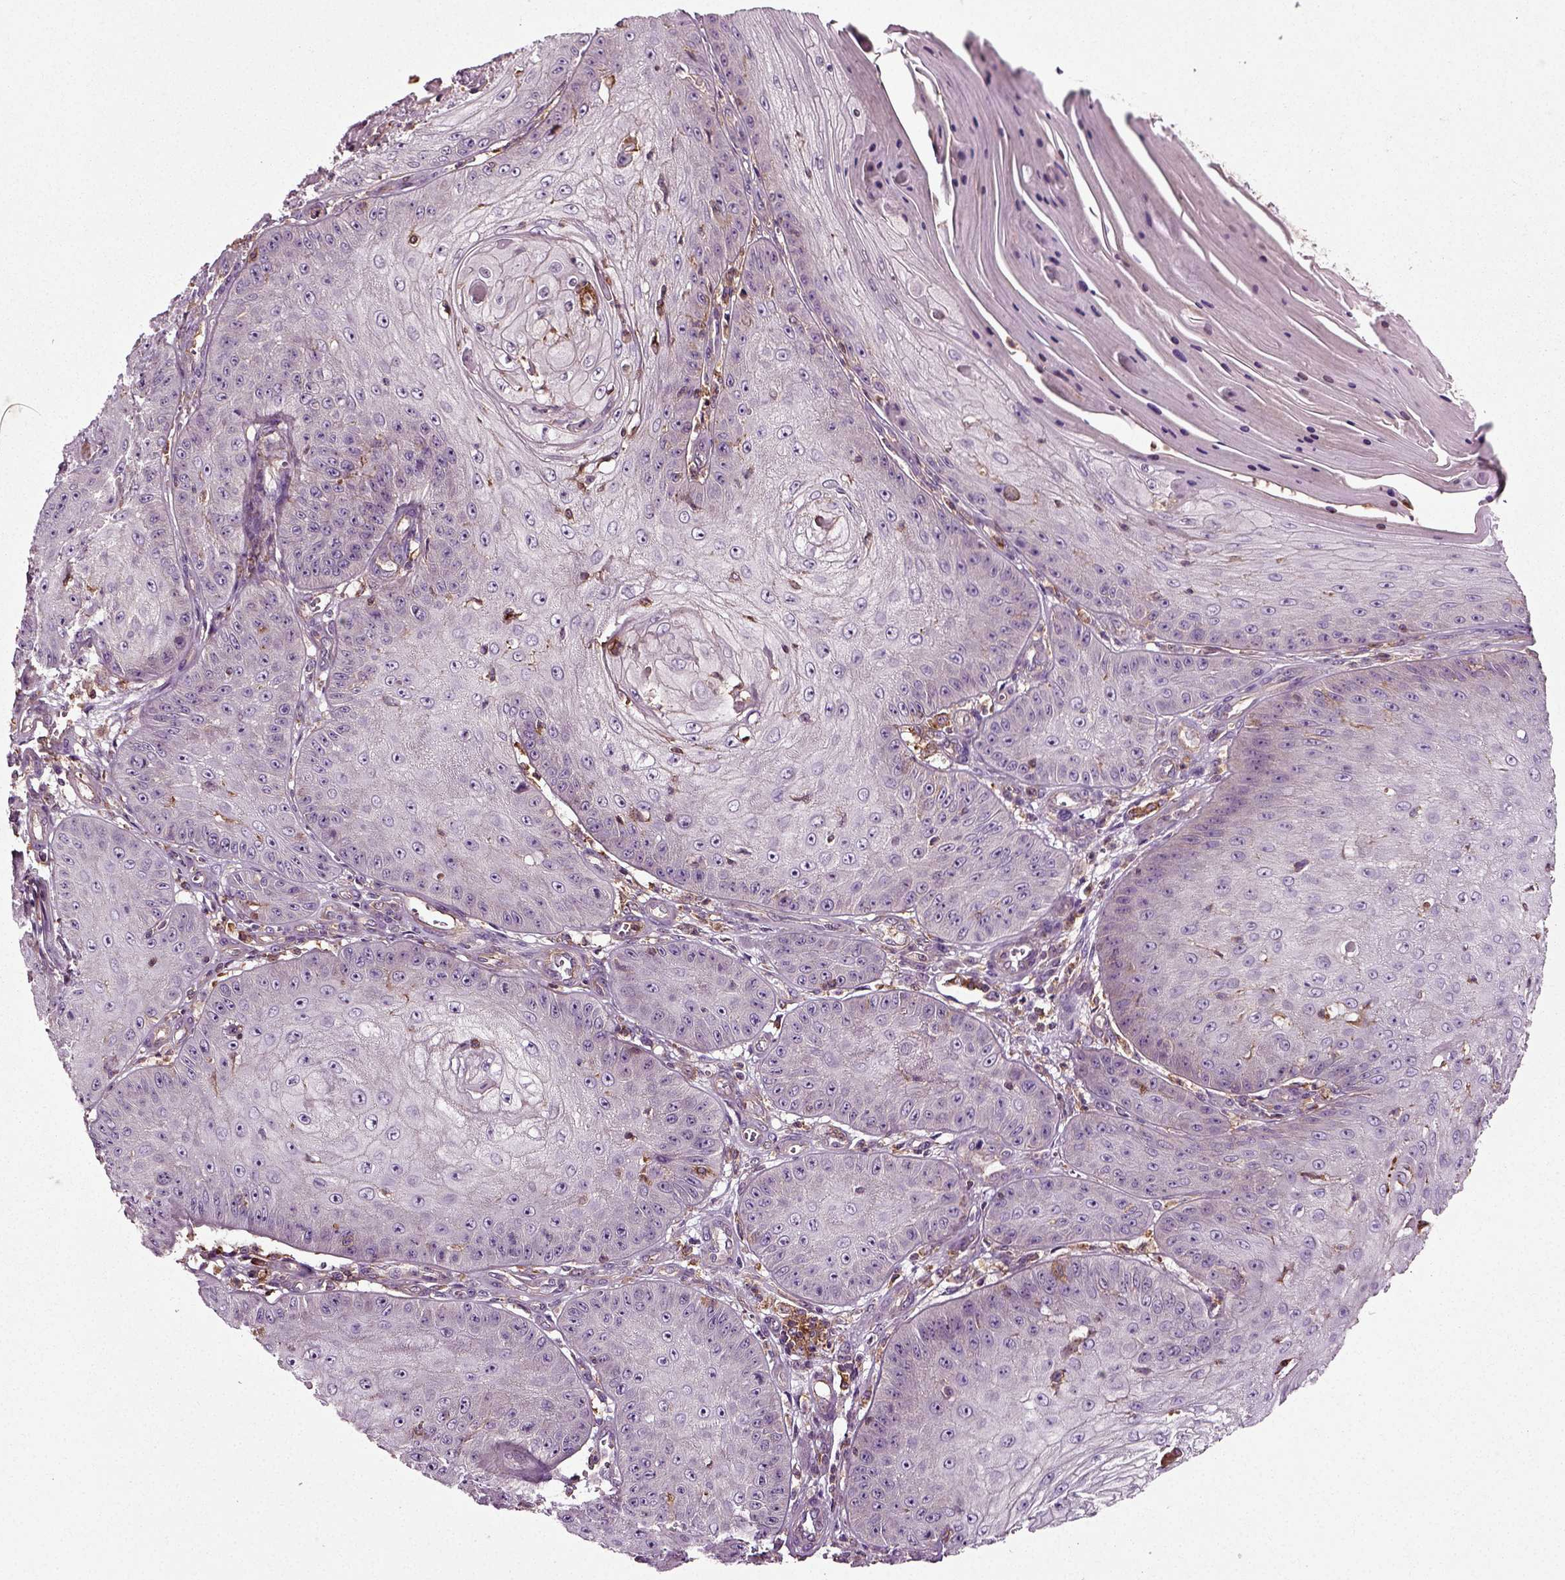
{"staining": {"intensity": "negative", "quantity": "none", "location": "none"}, "tissue": "skin cancer", "cell_type": "Tumor cells", "image_type": "cancer", "snomed": [{"axis": "morphology", "description": "Squamous cell carcinoma, NOS"}, {"axis": "topography", "description": "Skin"}], "caption": "IHC histopathology image of neoplastic tissue: human skin squamous cell carcinoma stained with DAB exhibits no significant protein positivity in tumor cells.", "gene": "RHOF", "patient": {"sex": "male", "age": 70}}